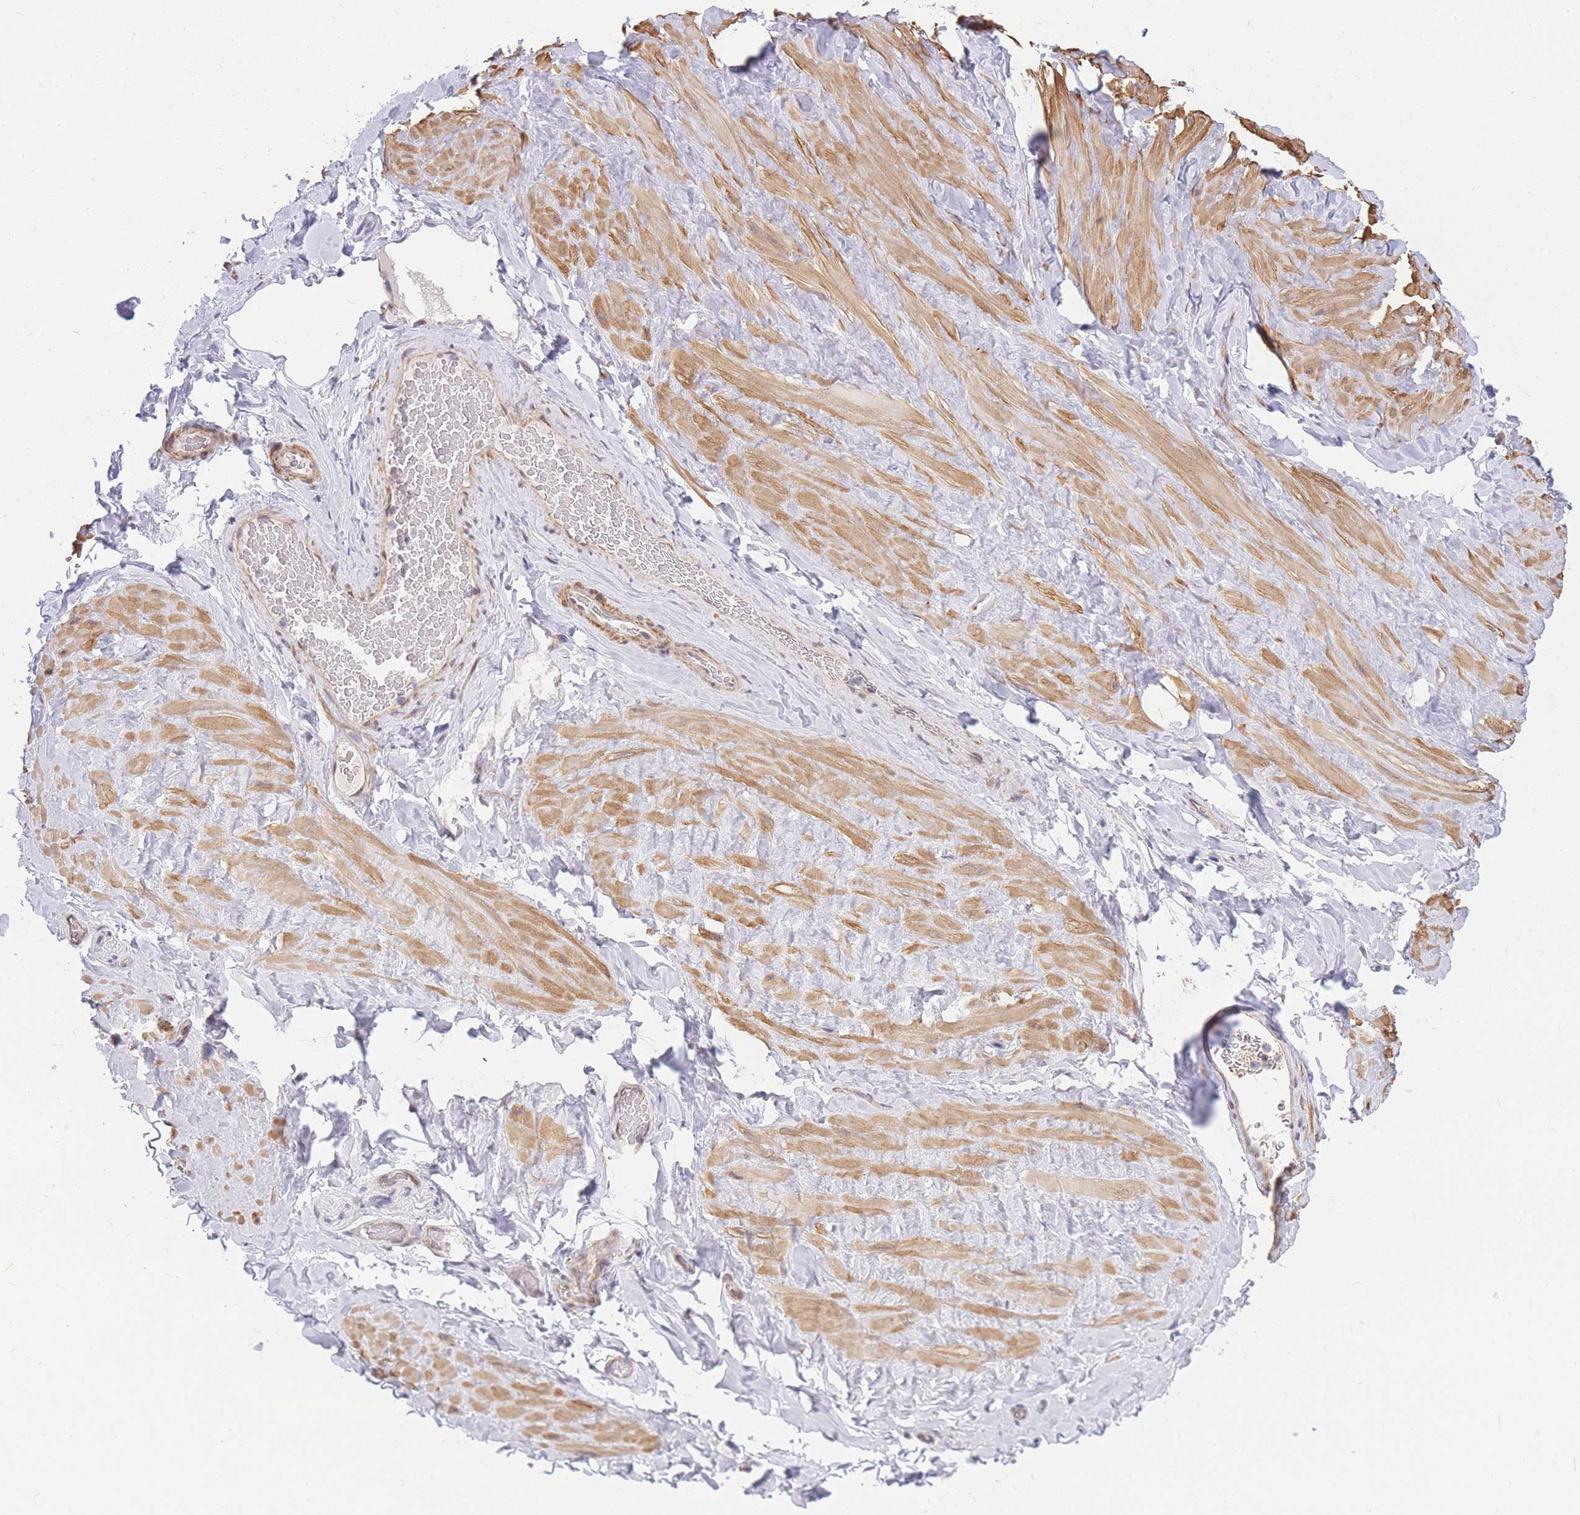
{"staining": {"intensity": "negative", "quantity": "none", "location": "none"}, "tissue": "adipose tissue", "cell_type": "Adipocytes", "image_type": "normal", "snomed": [{"axis": "morphology", "description": "Normal tissue, NOS"}, {"axis": "topography", "description": "Soft tissue"}, {"axis": "topography", "description": "Vascular tissue"}], "caption": "Adipose tissue was stained to show a protein in brown. There is no significant positivity in adipocytes. (DAB (3,3'-diaminobenzidine) IHC visualized using brightfield microscopy, high magnification).", "gene": "ENSG00000276345", "patient": {"sex": "male", "age": 41}}